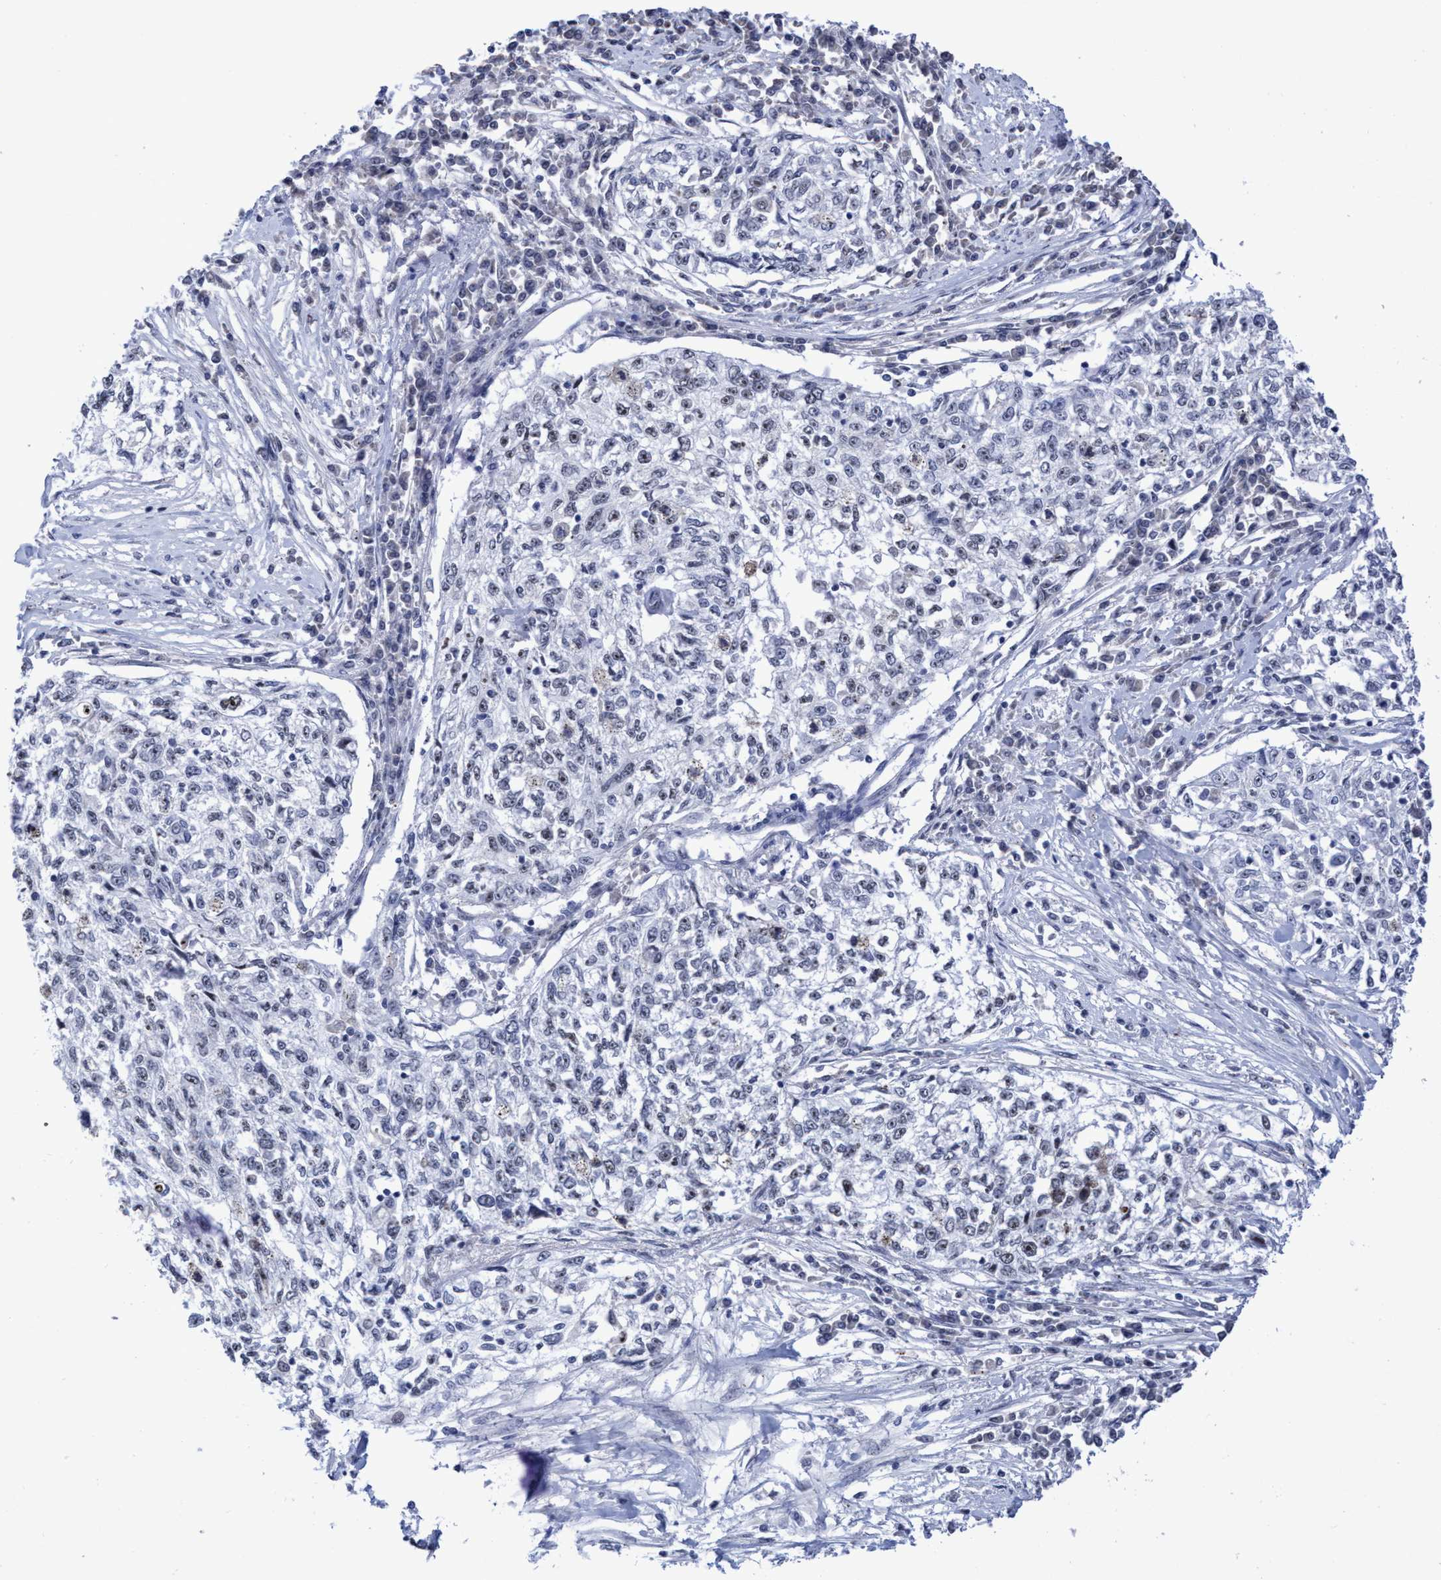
{"staining": {"intensity": "negative", "quantity": "none", "location": "none"}, "tissue": "cervical cancer", "cell_type": "Tumor cells", "image_type": "cancer", "snomed": [{"axis": "morphology", "description": "Squamous cell carcinoma, NOS"}, {"axis": "topography", "description": "Cervix"}], "caption": "This is a micrograph of IHC staining of cervical cancer (squamous cell carcinoma), which shows no staining in tumor cells.", "gene": "EFCAB10", "patient": {"sex": "female", "age": 57}}